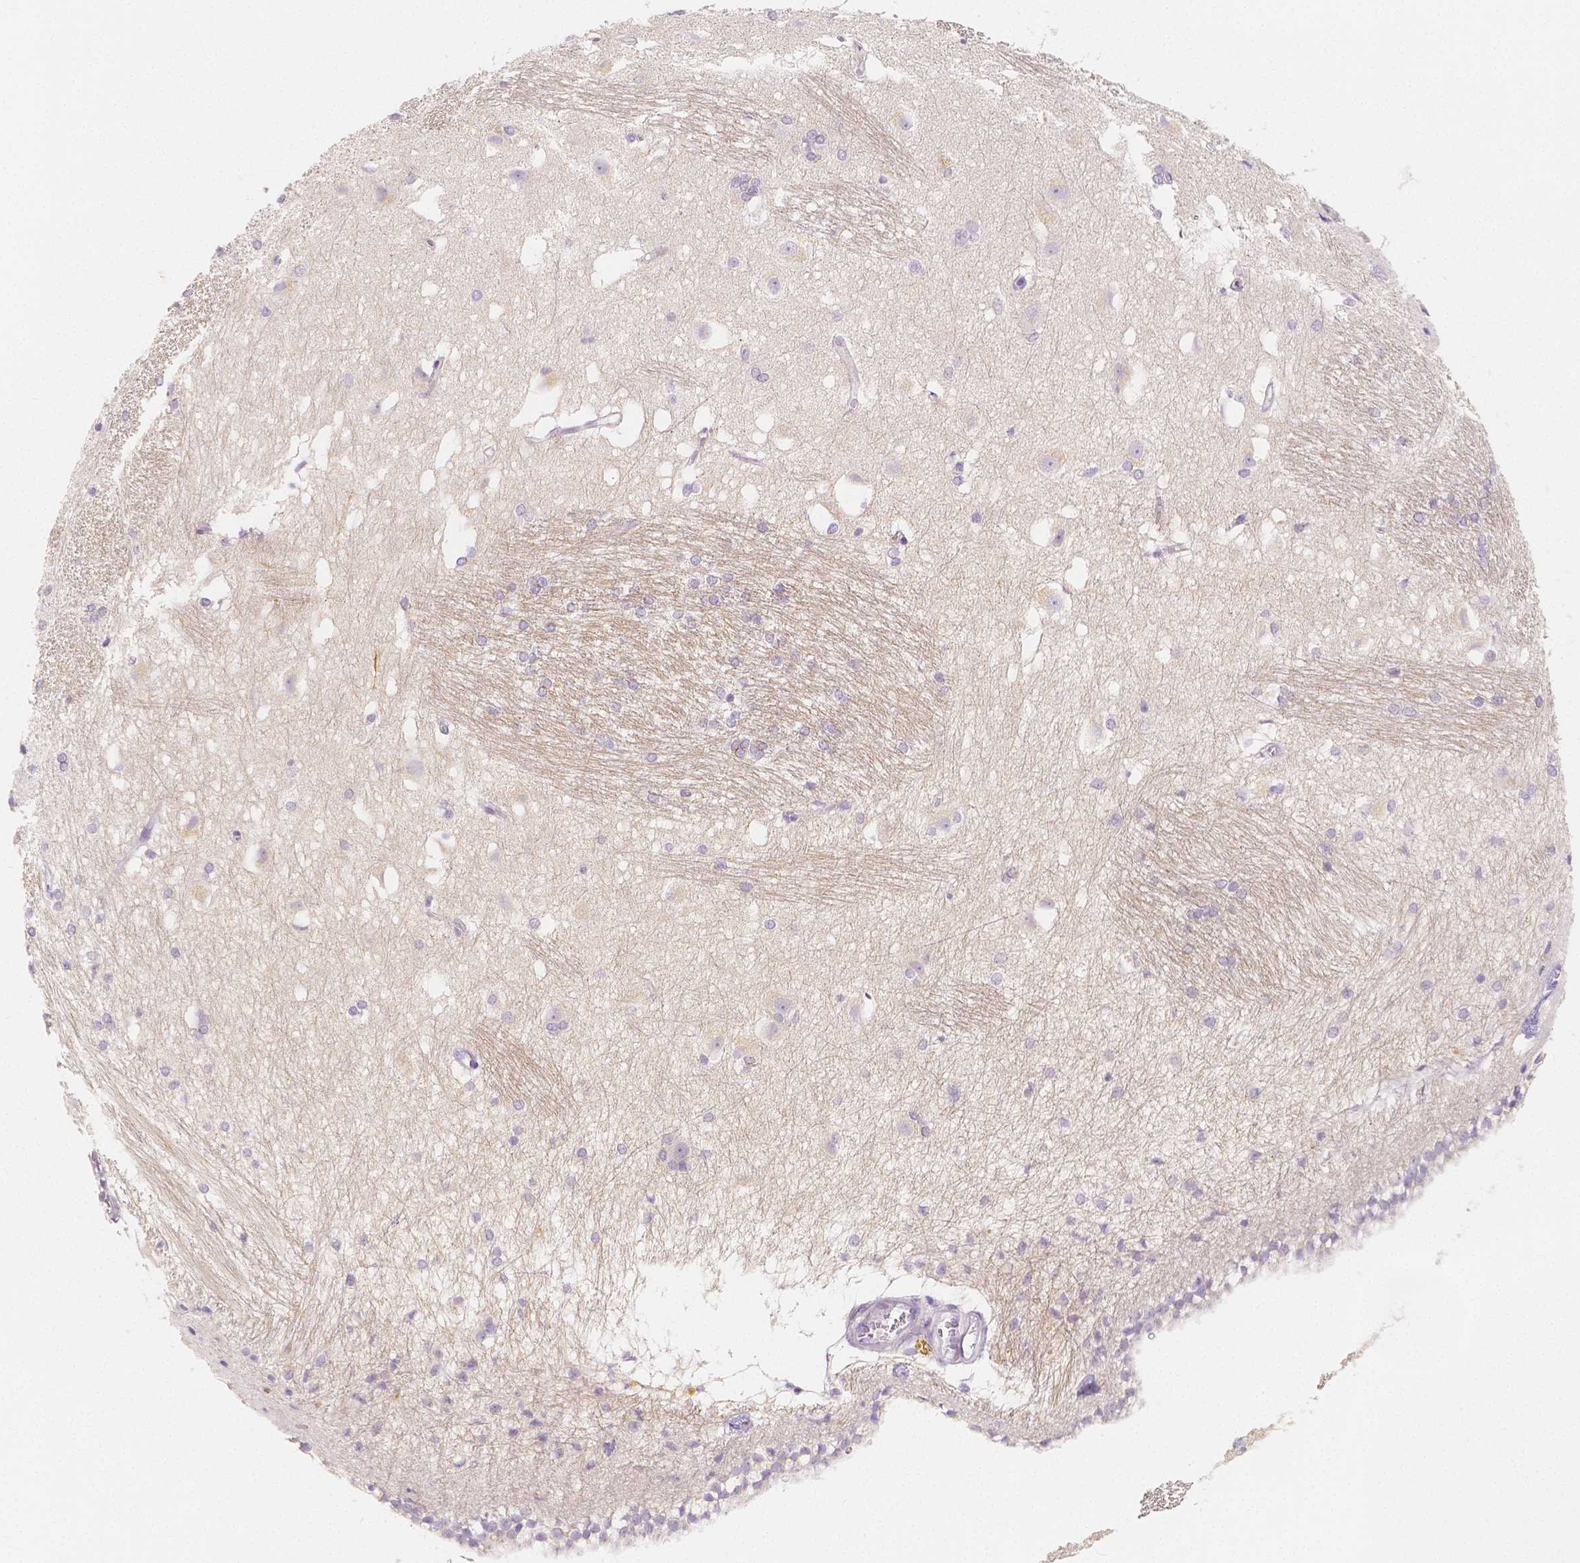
{"staining": {"intensity": "negative", "quantity": "none", "location": "none"}, "tissue": "hippocampus", "cell_type": "Glial cells", "image_type": "normal", "snomed": [{"axis": "morphology", "description": "Normal tissue, NOS"}, {"axis": "topography", "description": "Cerebral cortex"}, {"axis": "topography", "description": "Hippocampus"}], "caption": "There is no significant staining in glial cells of hippocampus. (Stains: DAB immunohistochemistry with hematoxylin counter stain, Microscopy: brightfield microscopy at high magnification).", "gene": "BATF", "patient": {"sex": "female", "age": 19}}